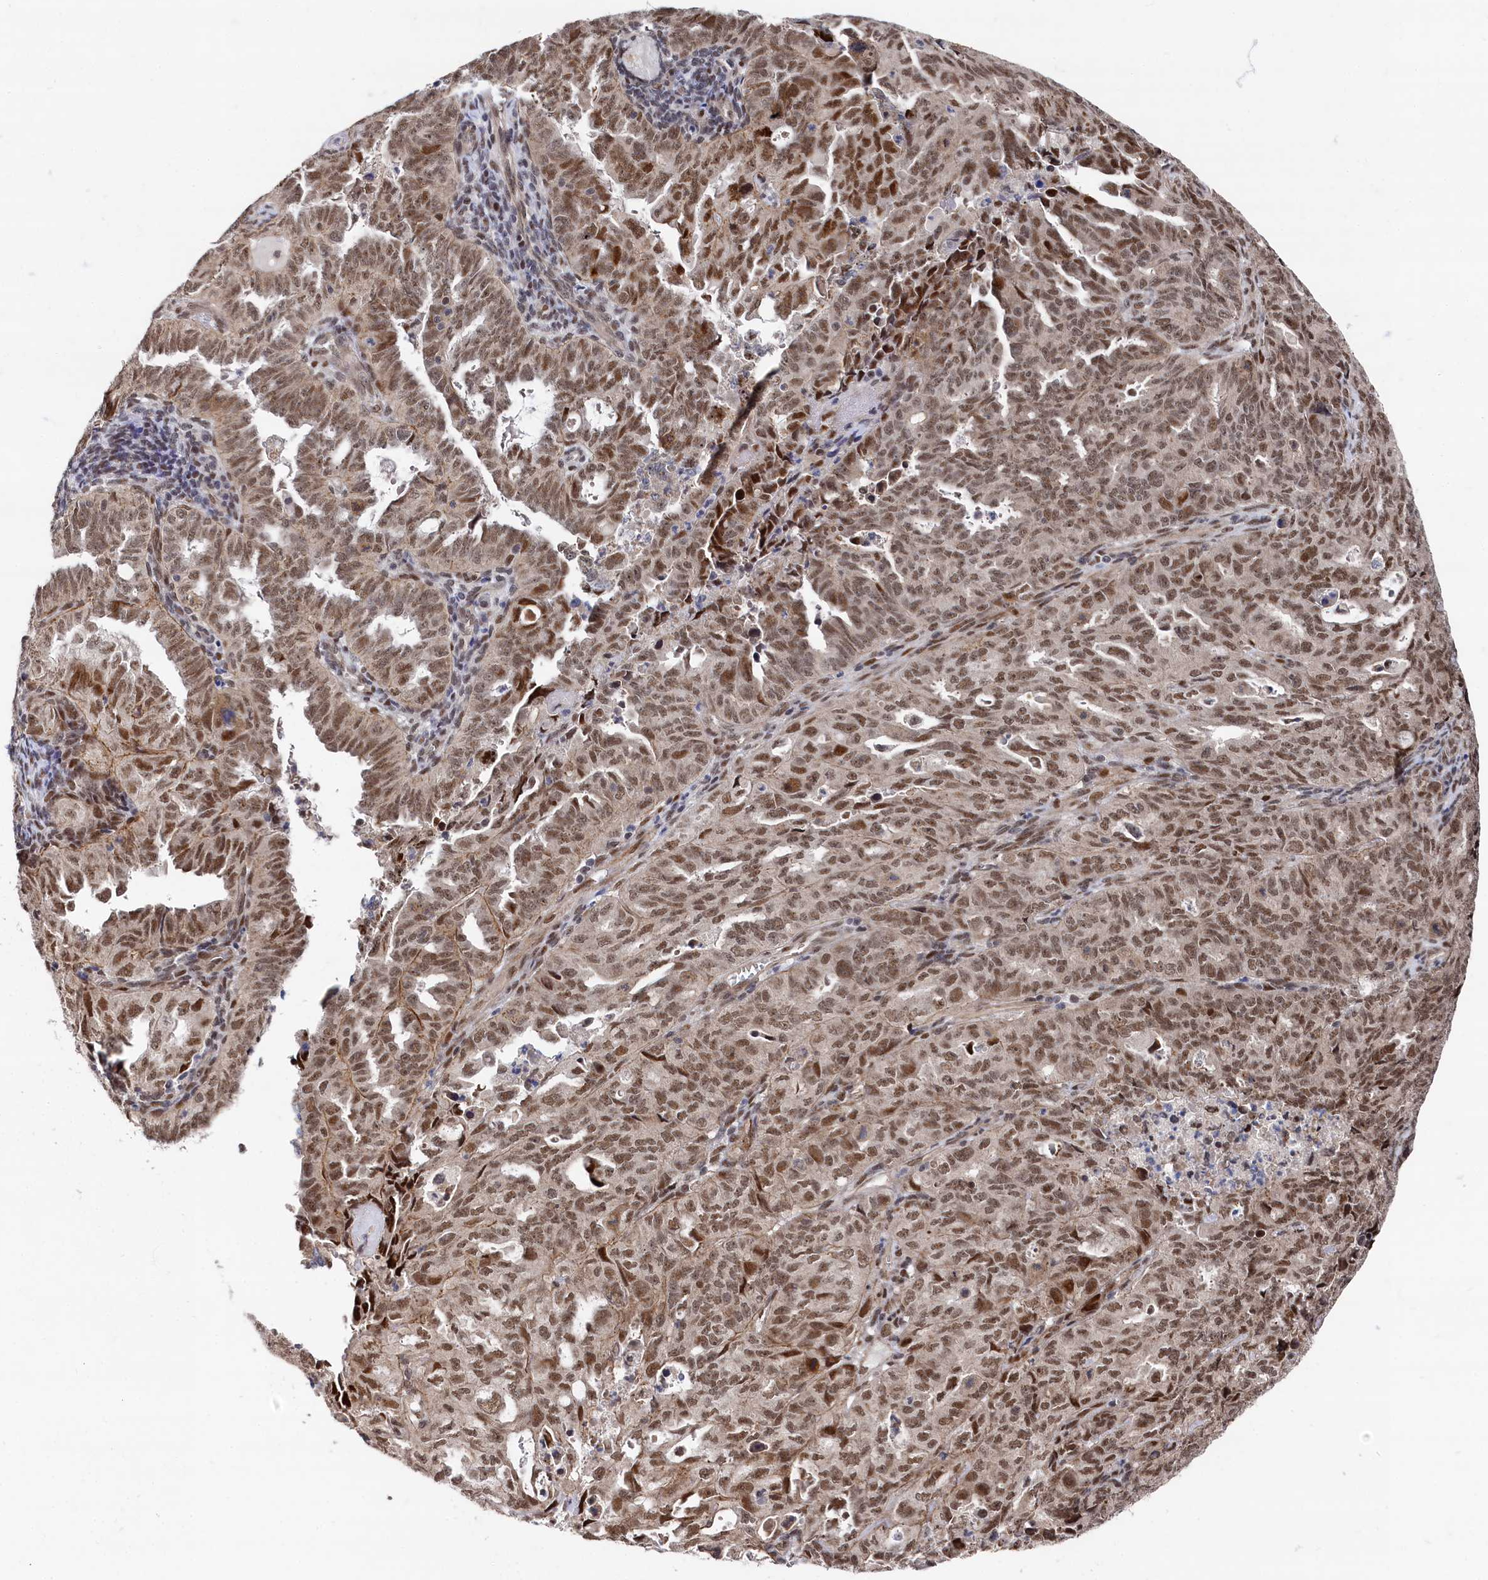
{"staining": {"intensity": "moderate", "quantity": ">75%", "location": "nuclear"}, "tissue": "endometrial cancer", "cell_type": "Tumor cells", "image_type": "cancer", "snomed": [{"axis": "morphology", "description": "Adenocarcinoma, NOS"}, {"axis": "topography", "description": "Endometrium"}], "caption": "DAB (3,3'-diaminobenzidine) immunohistochemical staining of human endometrial adenocarcinoma exhibits moderate nuclear protein positivity in approximately >75% of tumor cells. (brown staining indicates protein expression, while blue staining denotes nuclei).", "gene": "BUB3", "patient": {"sex": "female", "age": 65}}